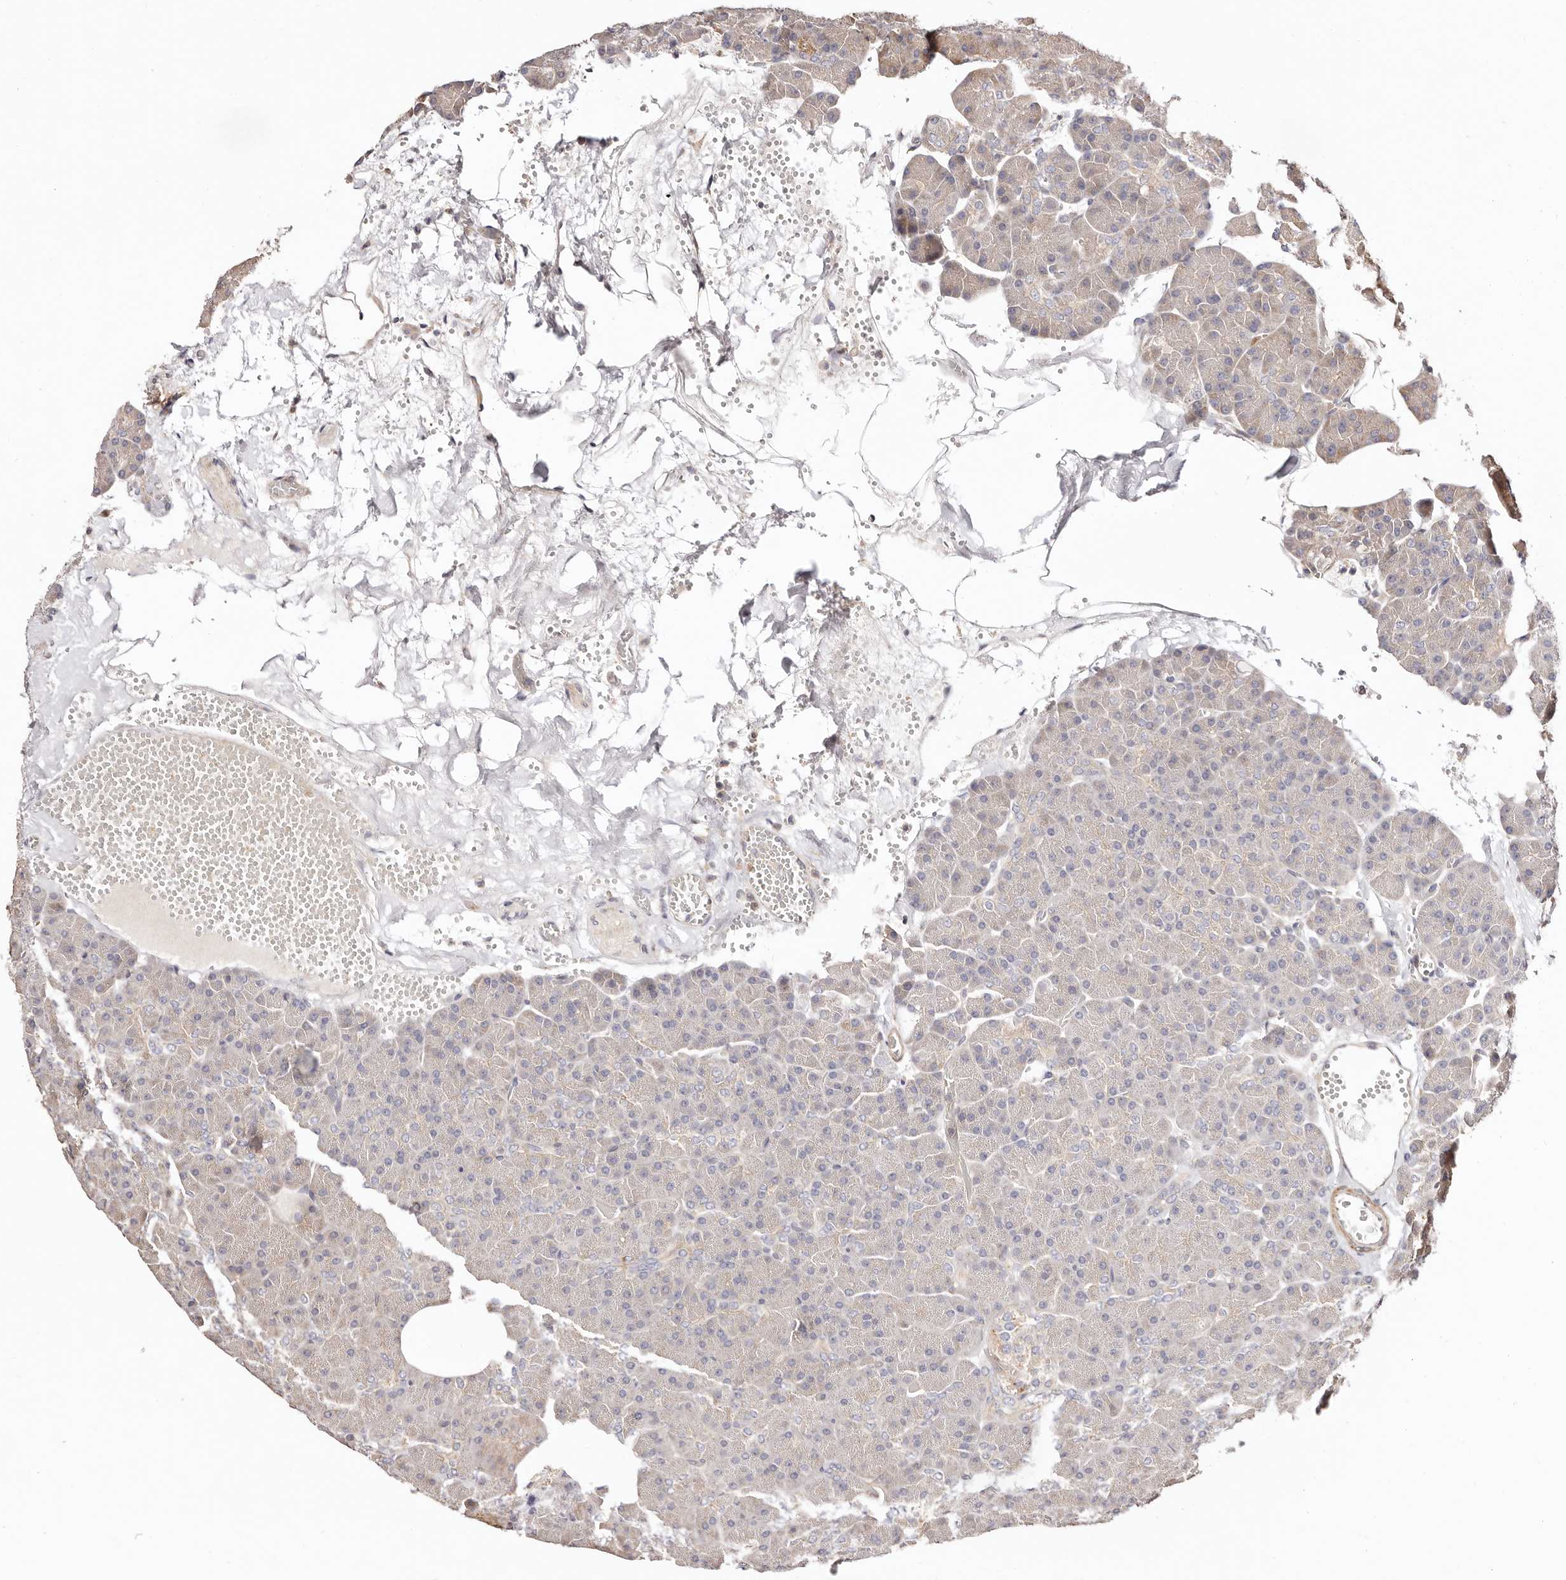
{"staining": {"intensity": "moderate", "quantity": "<25%", "location": "cytoplasmic/membranous"}, "tissue": "pancreas", "cell_type": "Exocrine glandular cells", "image_type": "normal", "snomed": [{"axis": "morphology", "description": "Normal tissue, NOS"}, {"axis": "morphology", "description": "Carcinoid, malignant, NOS"}, {"axis": "topography", "description": "Pancreas"}], "caption": "Immunohistochemical staining of normal pancreas reveals low levels of moderate cytoplasmic/membranous positivity in approximately <25% of exocrine glandular cells.", "gene": "MAPK1", "patient": {"sex": "female", "age": 35}}